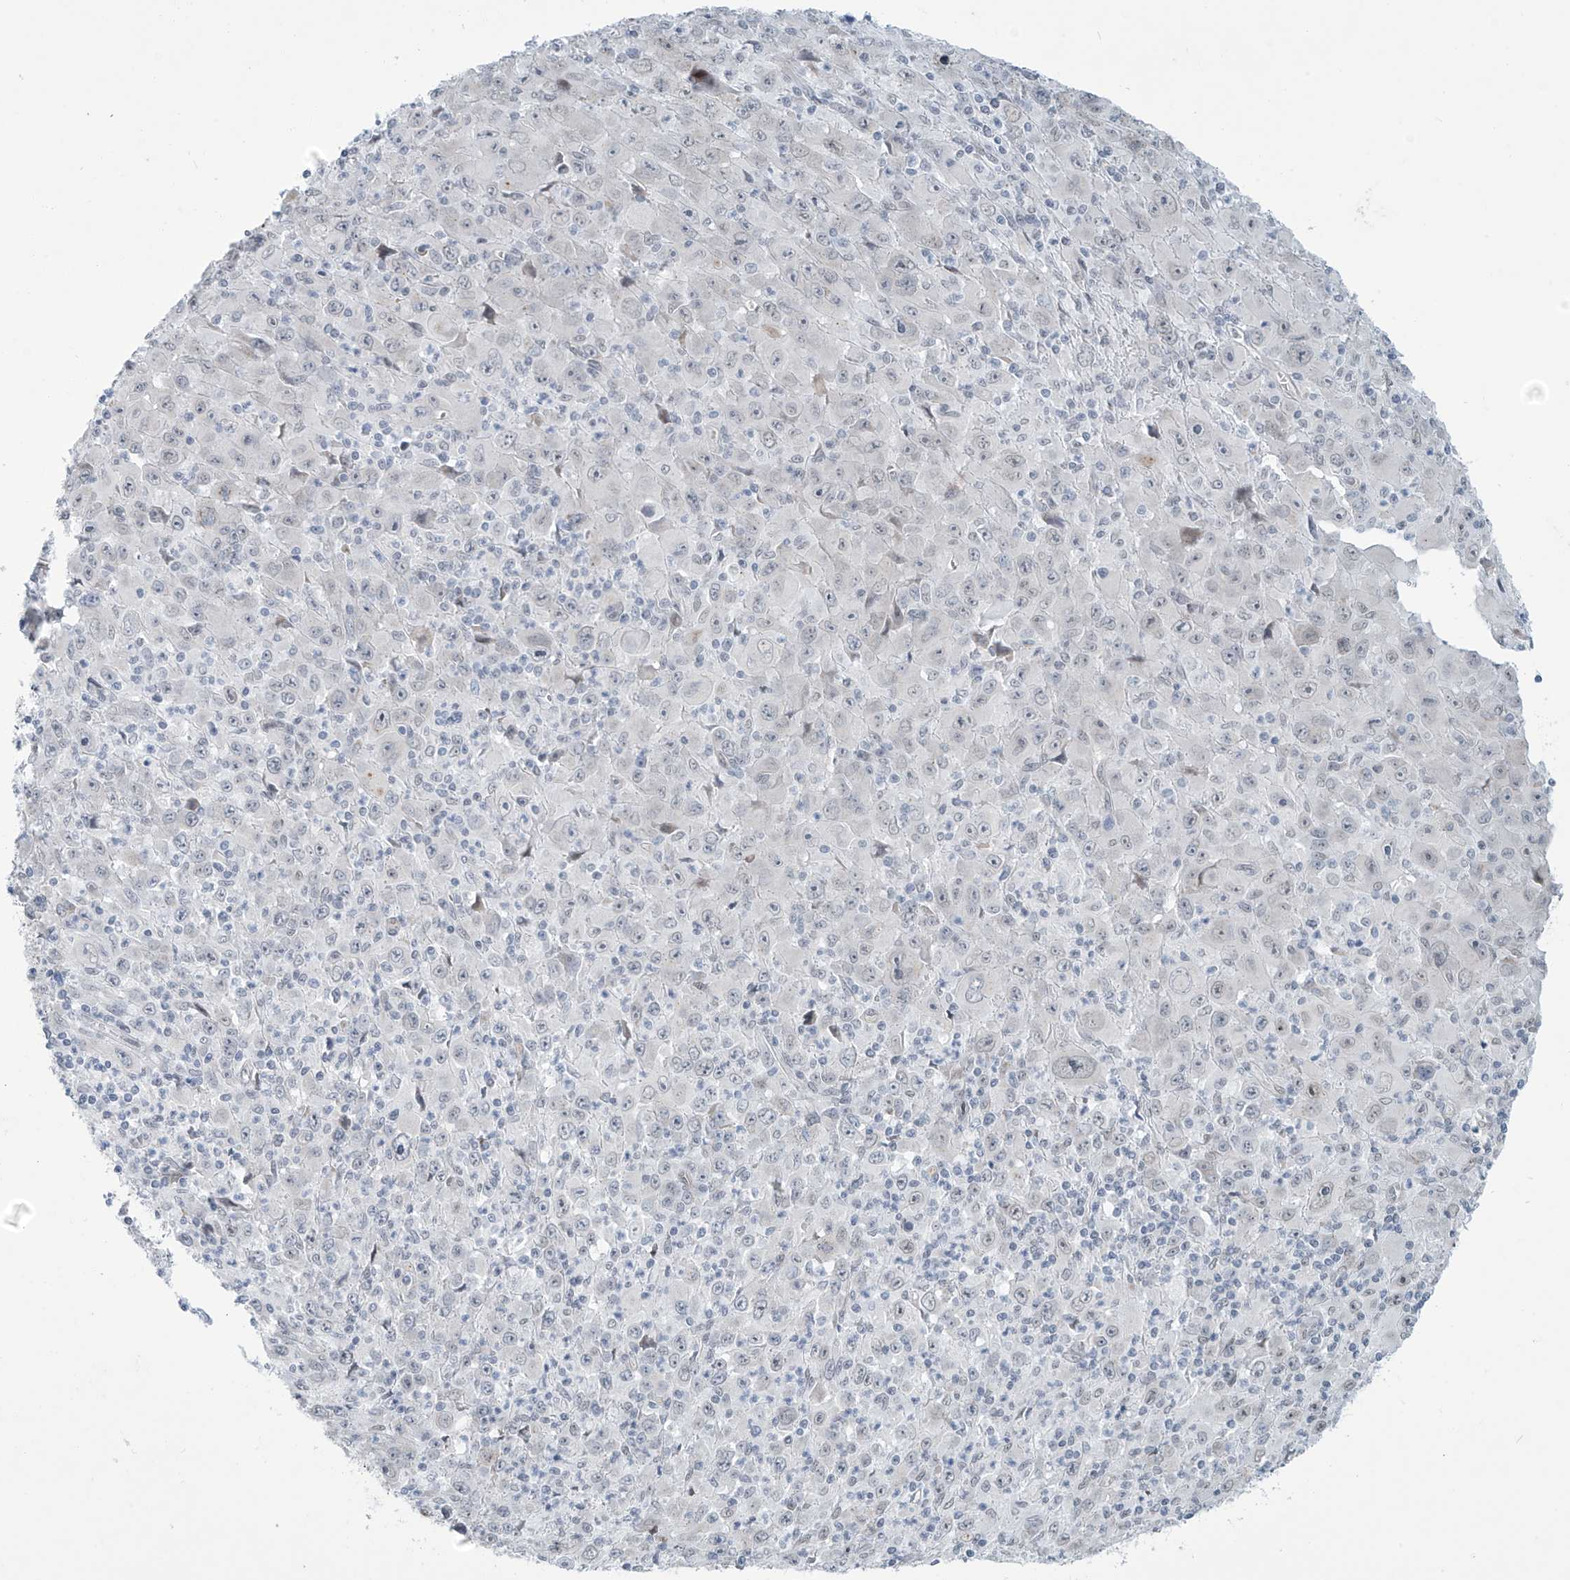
{"staining": {"intensity": "weak", "quantity": "<25%", "location": "nuclear"}, "tissue": "melanoma", "cell_type": "Tumor cells", "image_type": "cancer", "snomed": [{"axis": "morphology", "description": "Malignant melanoma, Metastatic site"}, {"axis": "topography", "description": "Skin"}], "caption": "Human melanoma stained for a protein using immunohistochemistry (IHC) demonstrates no staining in tumor cells.", "gene": "SARNP", "patient": {"sex": "female", "age": 56}}